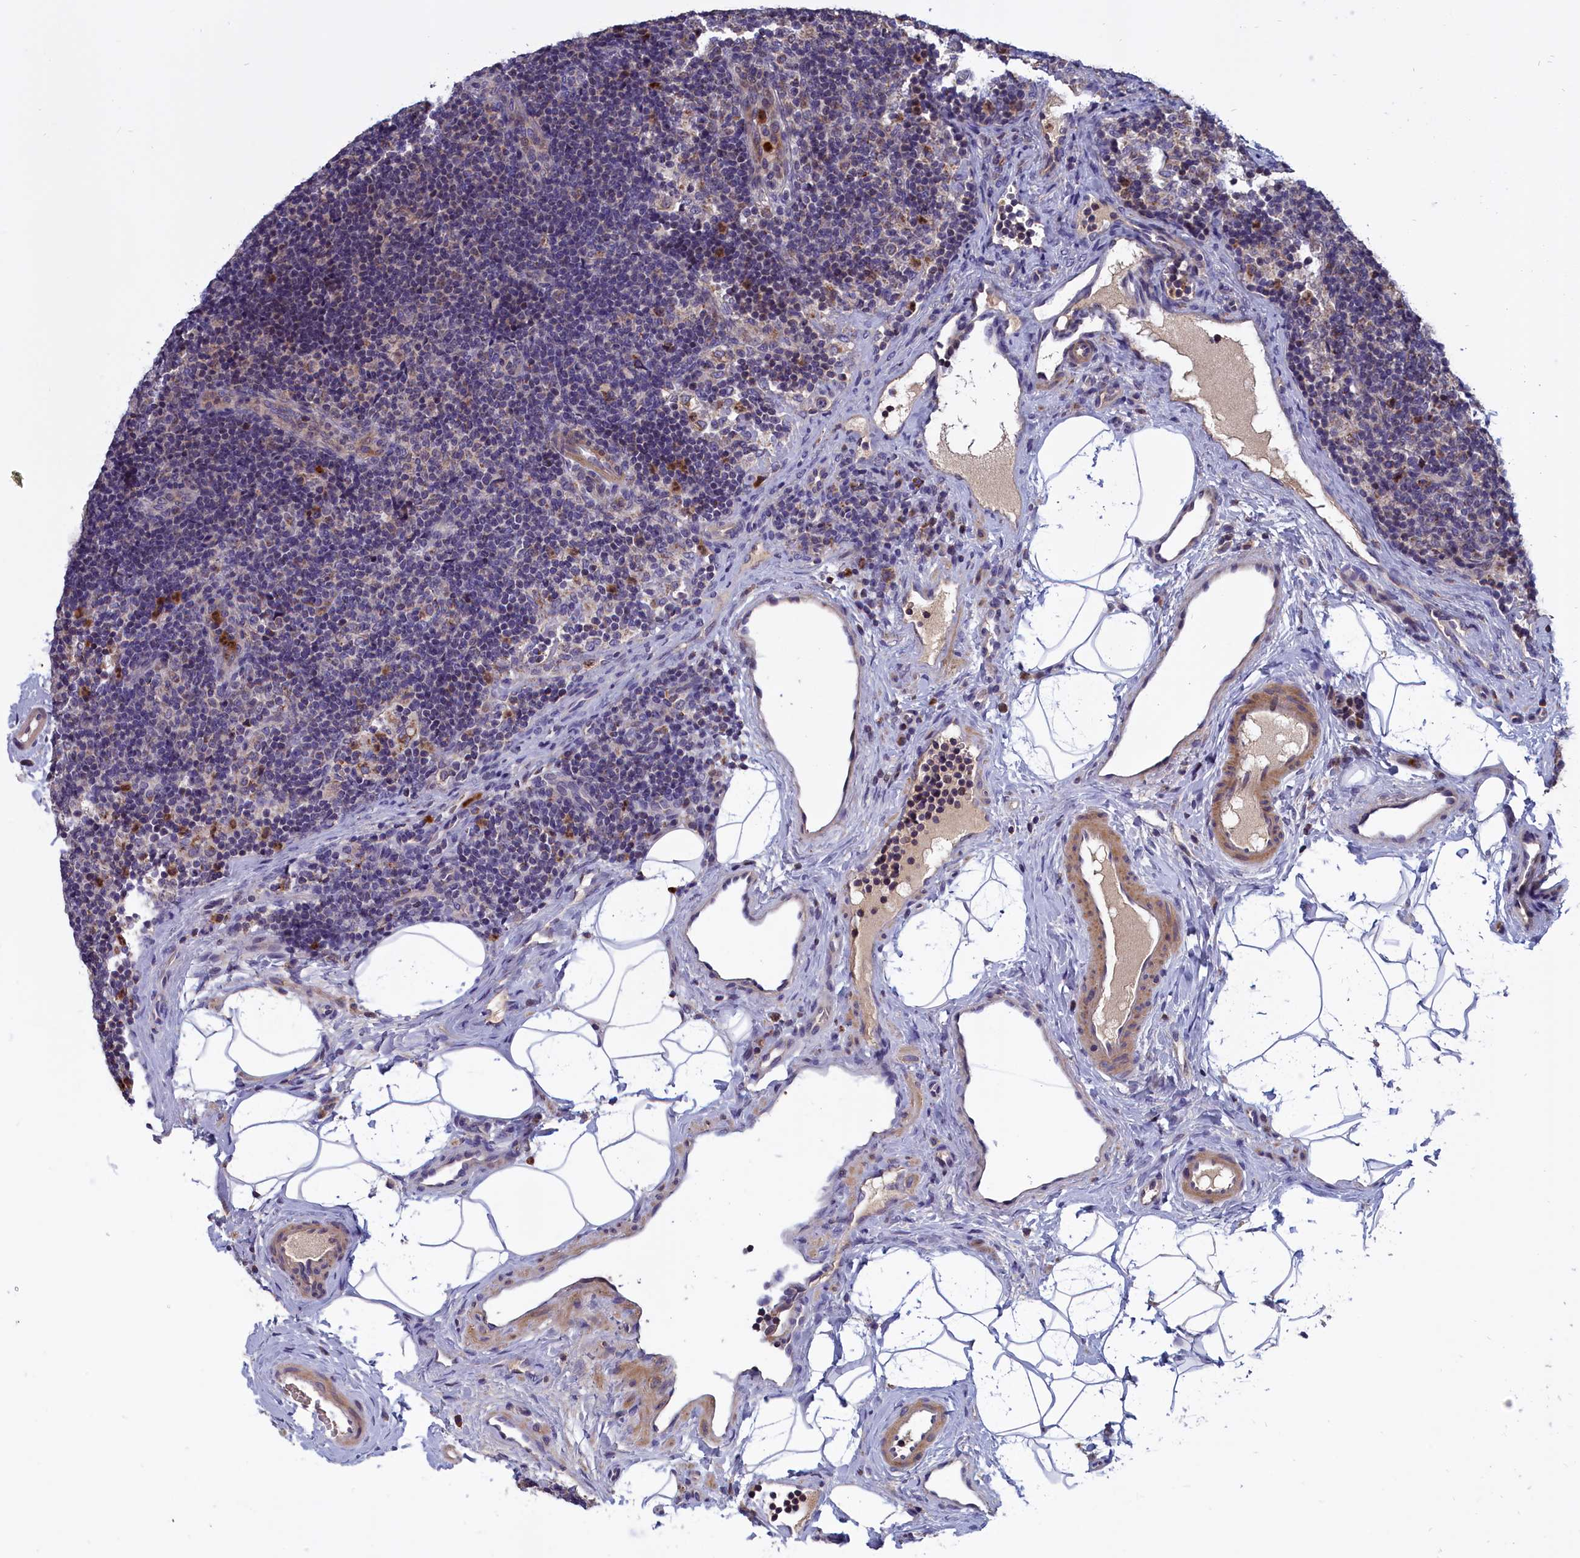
{"staining": {"intensity": "negative", "quantity": "none", "location": "none"}, "tissue": "lymph node", "cell_type": "Germinal center cells", "image_type": "normal", "snomed": [{"axis": "morphology", "description": "Normal tissue, NOS"}, {"axis": "topography", "description": "Lymph node"}], "caption": "Immunohistochemistry (IHC) micrograph of unremarkable human lymph node stained for a protein (brown), which exhibits no expression in germinal center cells. The staining is performed using DAB brown chromogen with nuclei counter-stained in using hematoxylin.", "gene": "EPB41L4B", "patient": {"sex": "female", "age": 22}}